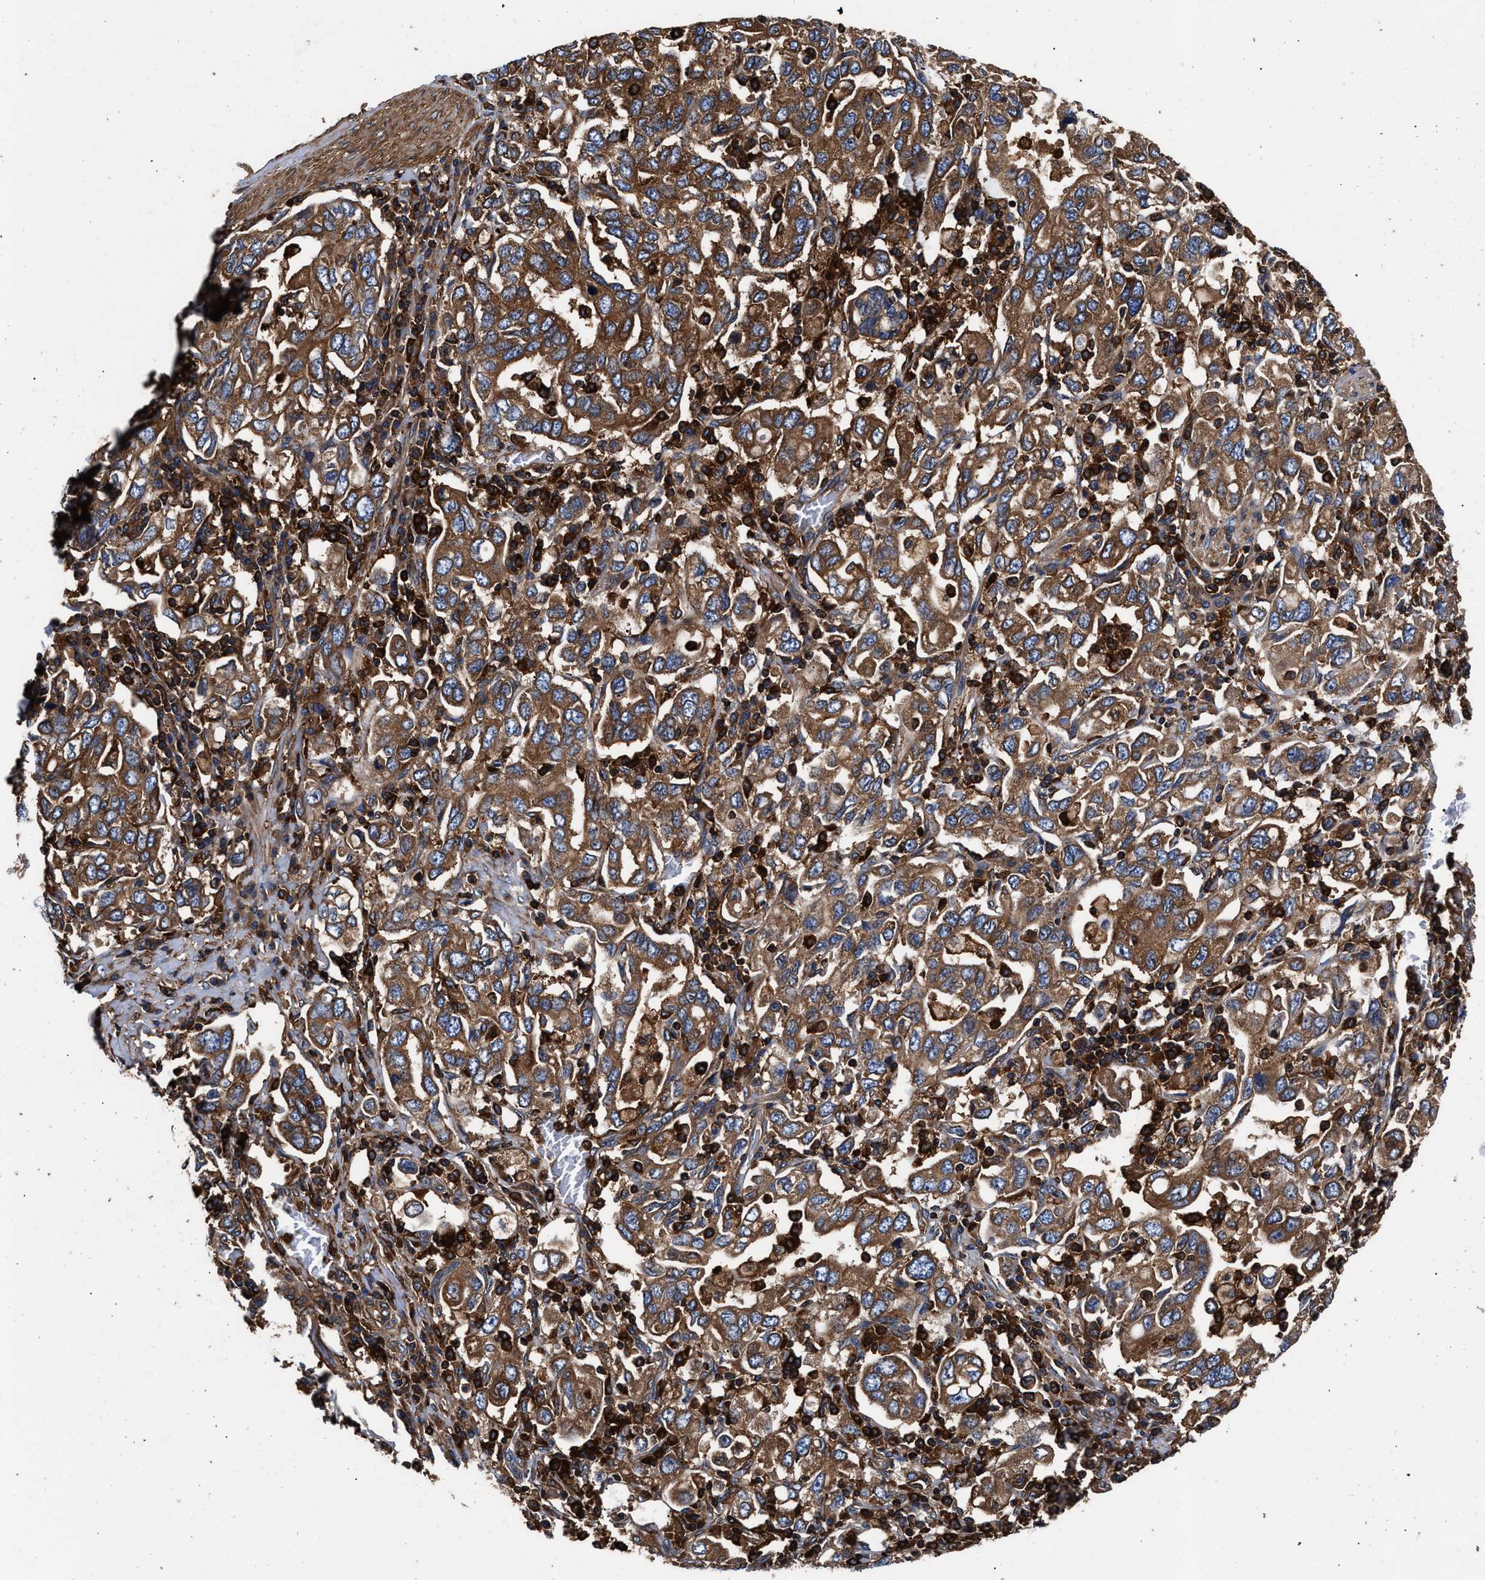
{"staining": {"intensity": "moderate", "quantity": ">75%", "location": "cytoplasmic/membranous"}, "tissue": "stomach cancer", "cell_type": "Tumor cells", "image_type": "cancer", "snomed": [{"axis": "morphology", "description": "Adenocarcinoma, NOS"}, {"axis": "topography", "description": "Stomach, upper"}], "caption": "Human adenocarcinoma (stomach) stained with a protein marker exhibits moderate staining in tumor cells.", "gene": "KYAT1", "patient": {"sex": "male", "age": 62}}